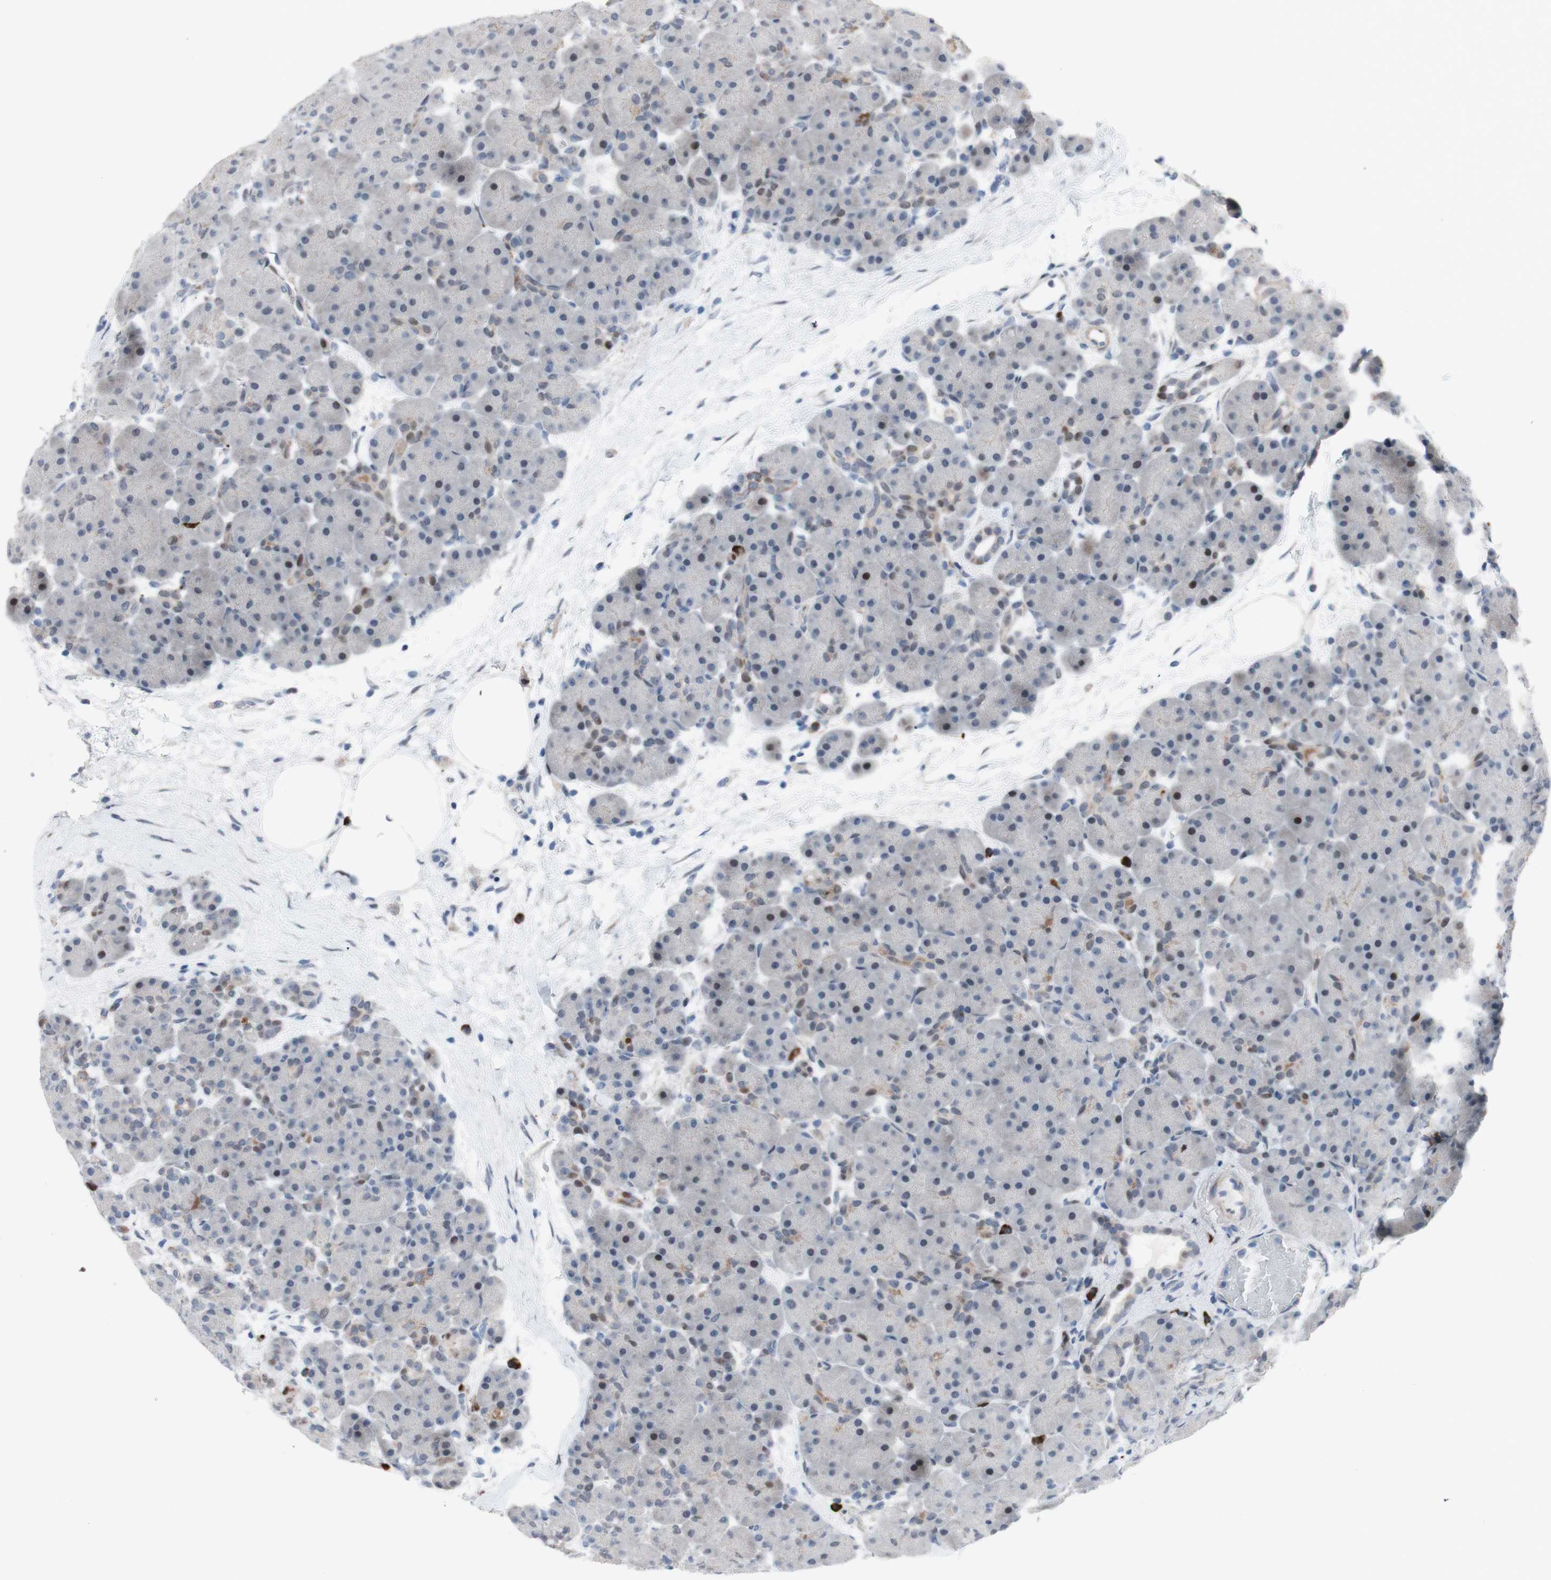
{"staining": {"intensity": "weak", "quantity": "<25%", "location": "nuclear"}, "tissue": "pancreas", "cell_type": "Exocrine glandular cells", "image_type": "normal", "snomed": [{"axis": "morphology", "description": "Normal tissue, NOS"}, {"axis": "topography", "description": "Pancreas"}], "caption": "Immunohistochemistry (IHC) image of normal pancreas stained for a protein (brown), which demonstrates no expression in exocrine glandular cells.", "gene": "PHTF2", "patient": {"sex": "male", "age": 66}}